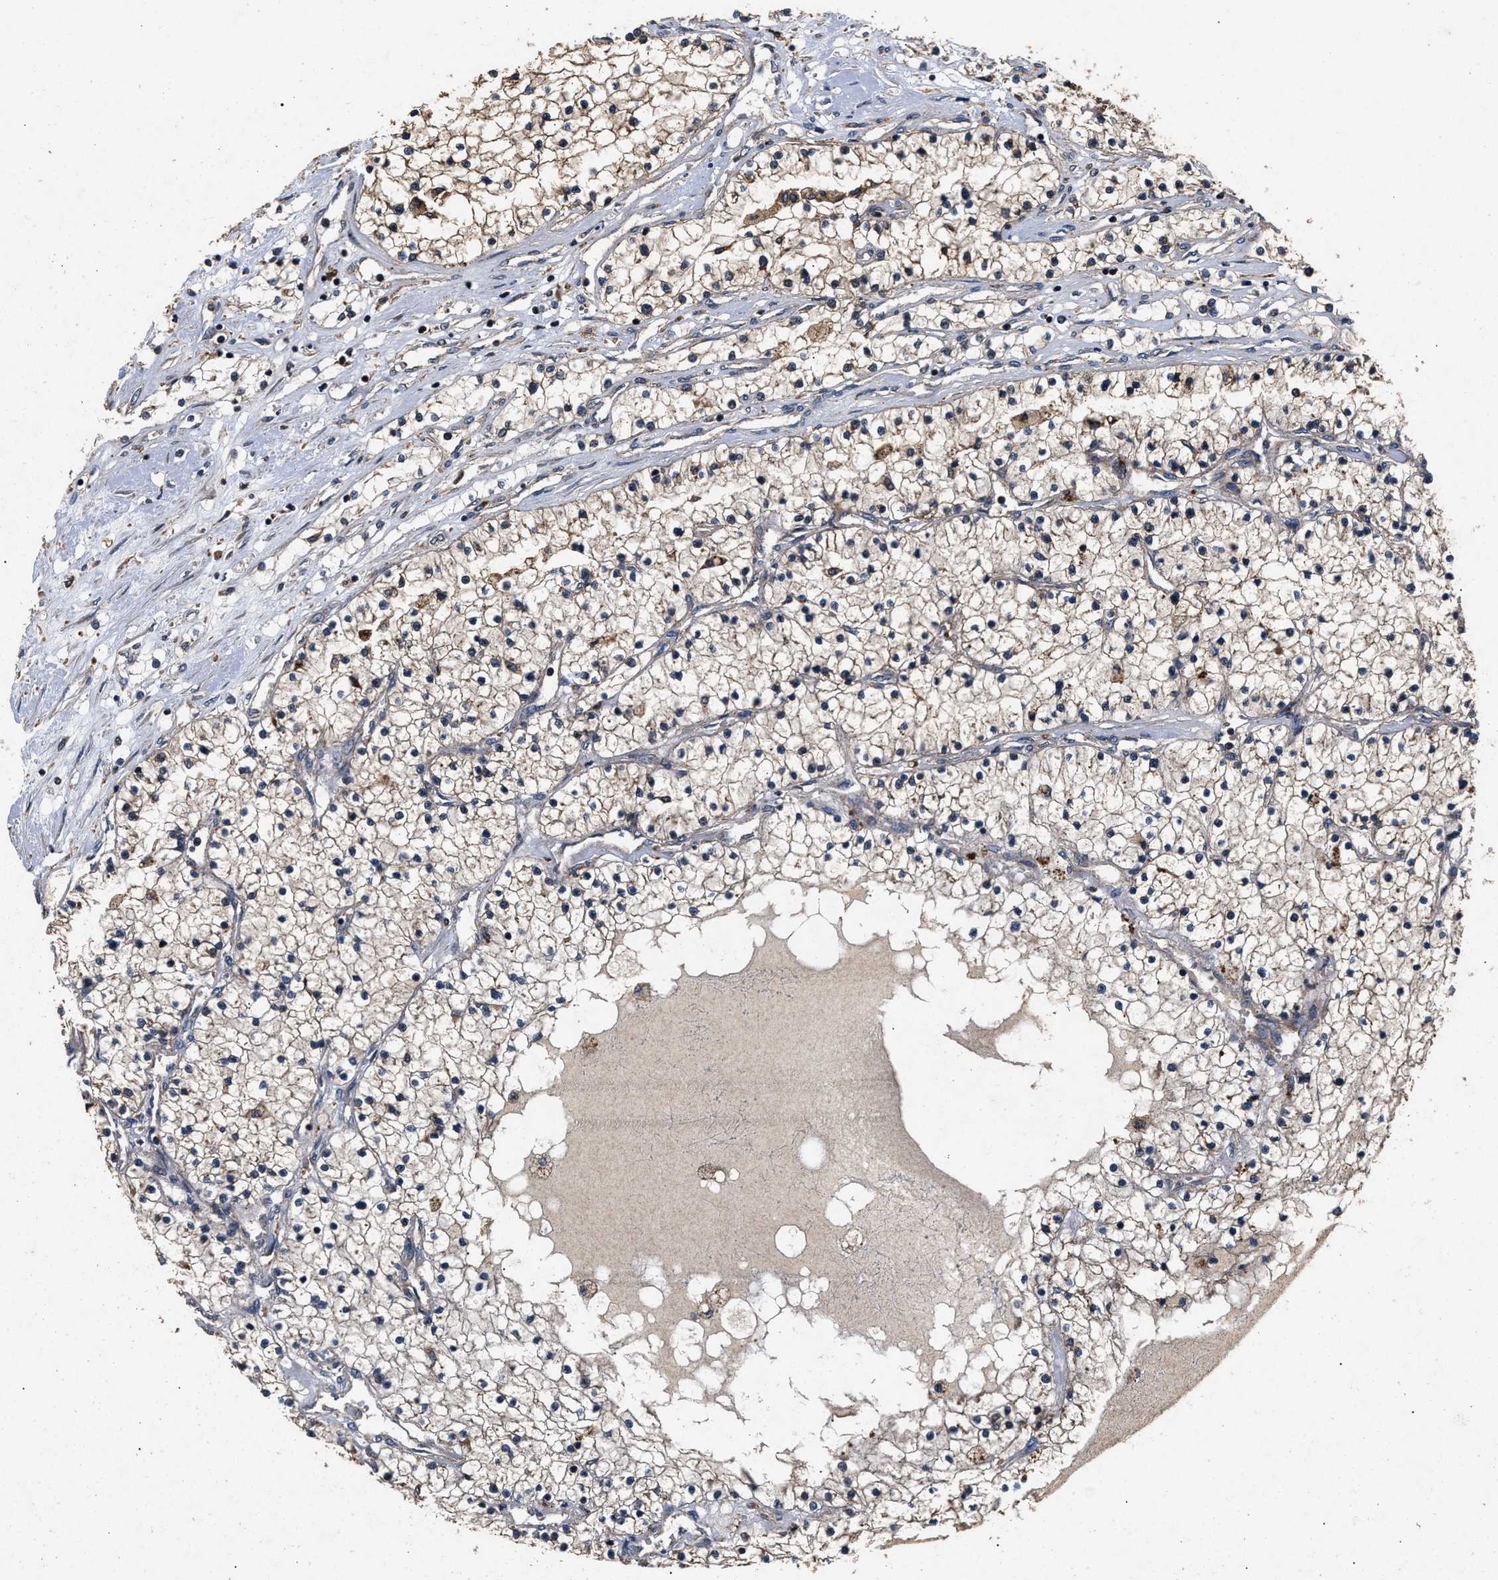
{"staining": {"intensity": "weak", "quantity": ">75%", "location": "cytoplasmic/membranous"}, "tissue": "renal cancer", "cell_type": "Tumor cells", "image_type": "cancer", "snomed": [{"axis": "morphology", "description": "Adenocarcinoma, NOS"}, {"axis": "topography", "description": "Kidney"}], "caption": "Immunohistochemistry micrograph of neoplastic tissue: renal cancer stained using IHC displays low levels of weak protein expression localized specifically in the cytoplasmic/membranous of tumor cells, appearing as a cytoplasmic/membranous brown color.", "gene": "NFKB2", "patient": {"sex": "male", "age": 68}}